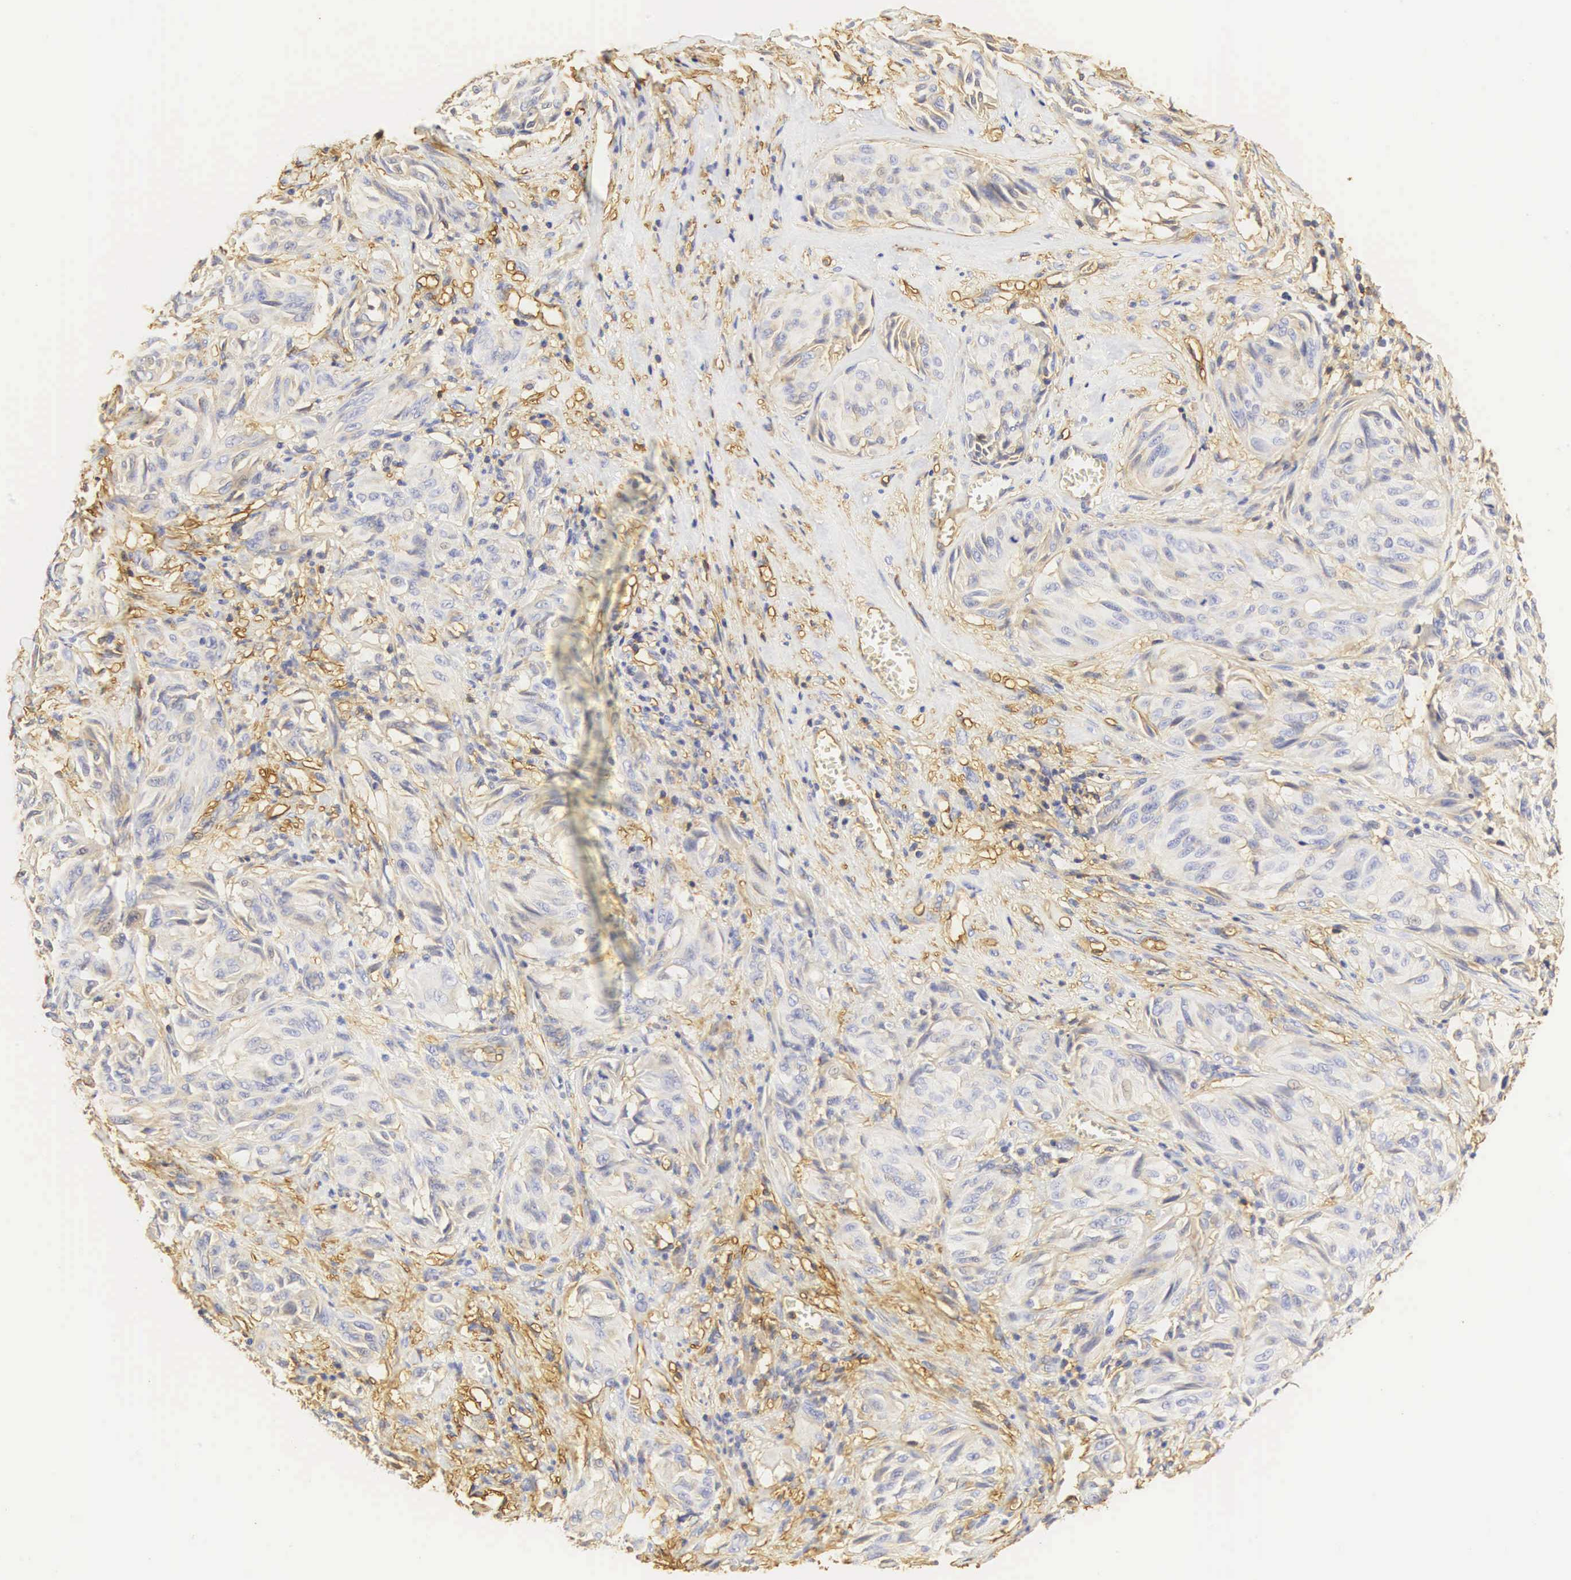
{"staining": {"intensity": "negative", "quantity": "none", "location": "none"}, "tissue": "melanoma", "cell_type": "Tumor cells", "image_type": "cancer", "snomed": [{"axis": "morphology", "description": "Malignant melanoma, NOS"}, {"axis": "topography", "description": "Skin"}], "caption": "Tumor cells show no significant staining in malignant melanoma.", "gene": "CD99", "patient": {"sex": "male", "age": 54}}